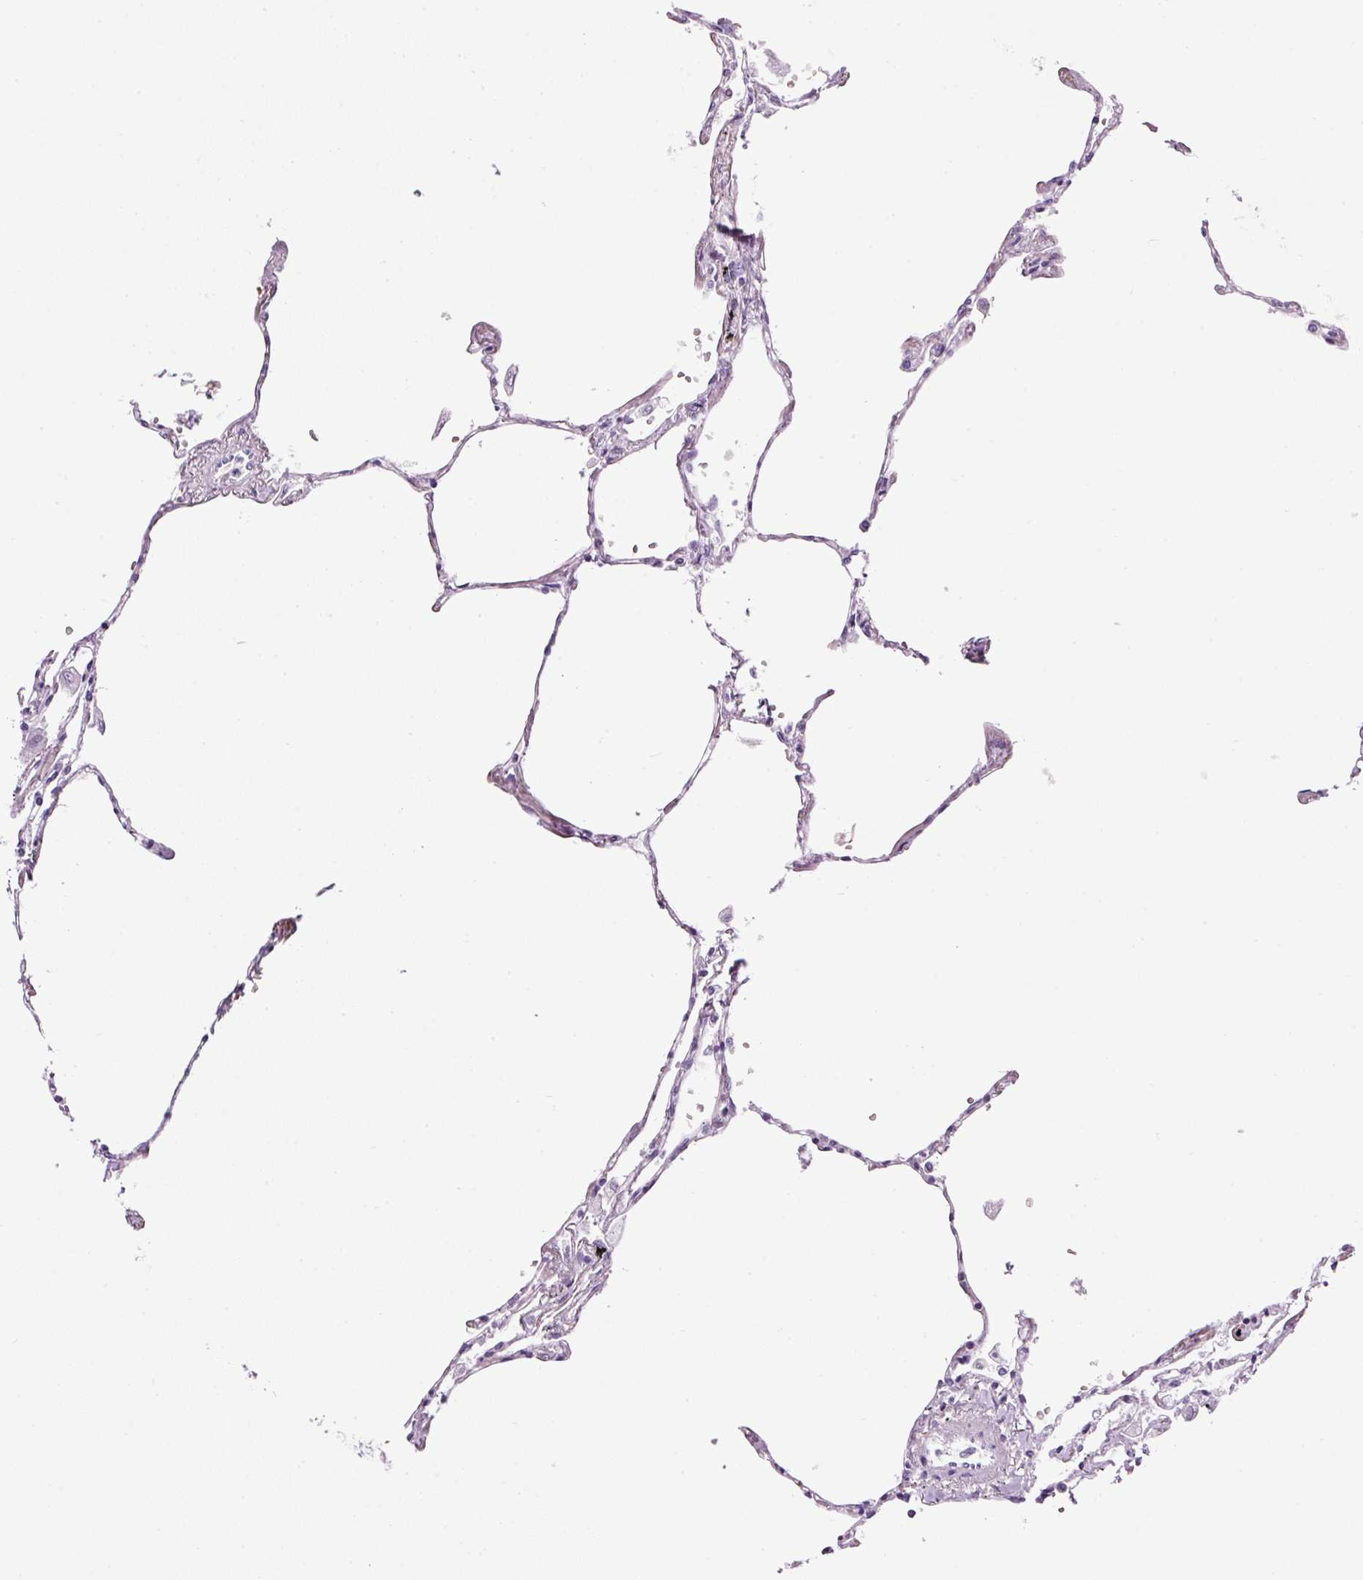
{"staining": {"intensity": "negative", "quantity": "none", "location": "none"}, "tissue": "lung", "cell_type": "Alveolar cells", "image_type": "normal", "snomed": [{"axis": "morphology", "description": "Normal tissue, NOS"}, {"axis": "topography", "description": "Lung"}], "caption": "Immunohistochemistry (IHC) photomicrograph of benign lung stained for a protein (brown), which exhibits no expression in alveolar cells. (DAB (3,3'-diaminobenzidine) immunohistochemistry visualized using brightfield microscopy, high magnification).", "gene": "BSND", "patient": {"sex": "female", "age": 67}}